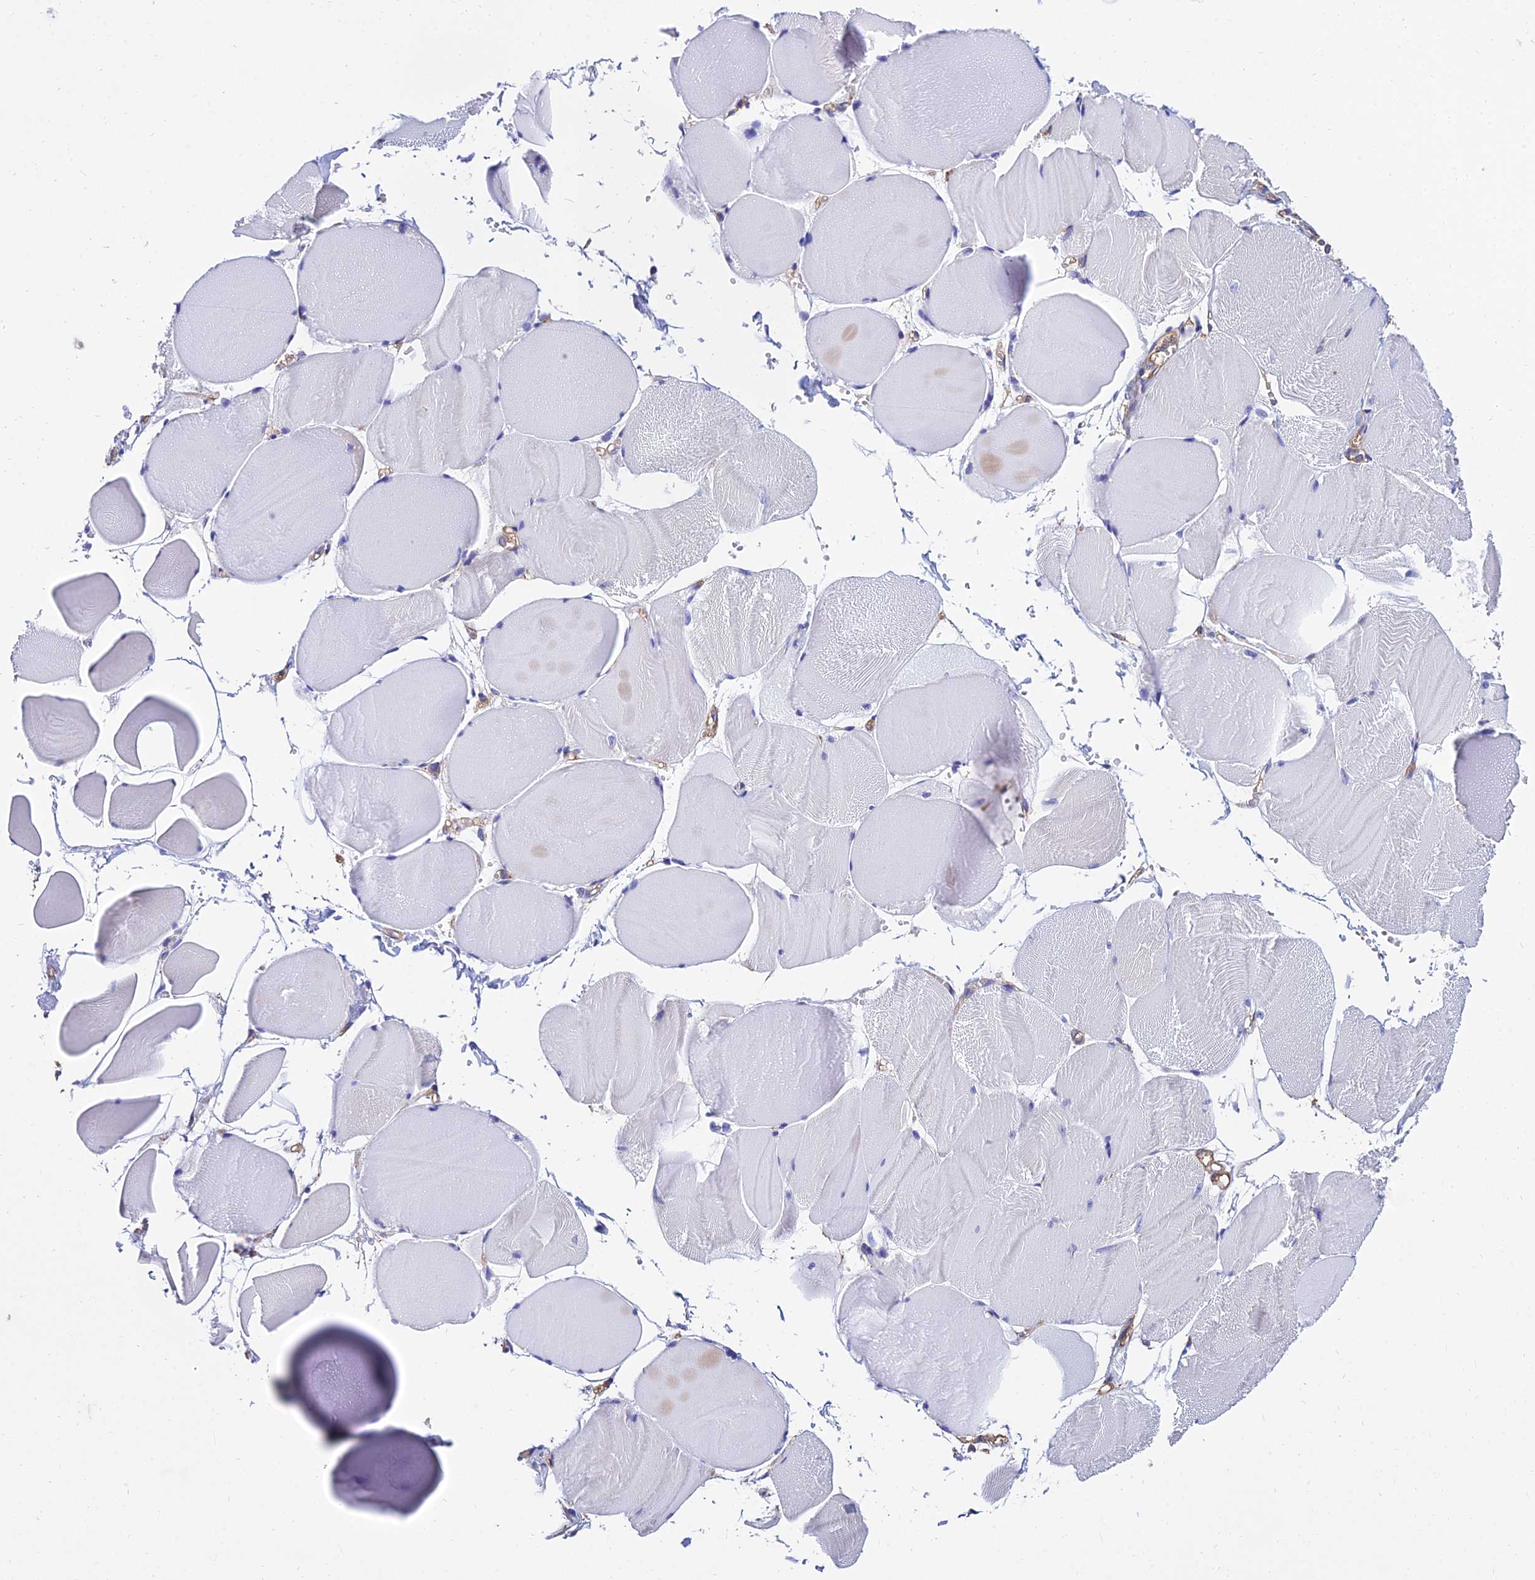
{"staining": {"intensity": "negative", "quantity": "none", "location": "none"}, "tissue": "skeletal muscle", "cell_type": "Myocytes", "image_type": "normal", "snomed": [{"axis": "morphology", "description": "Normal tissue, NOS"}, {"axis": "morphology", "description": "Basal cell carcinoma"}, {"axis": "topography", "description": "Skeletal muscle"}], "caption": "Immunohistochemical staining of normal skeletal muscle displays no significant staining in myocytes. The staining was performed using DAB to visualize the protein expression in brown, while the nuclei were stained in blue with hematoxylin (Magnification: 20x).", "gene": "CALM1", "patient": {"sex": "female", "age": 64}}